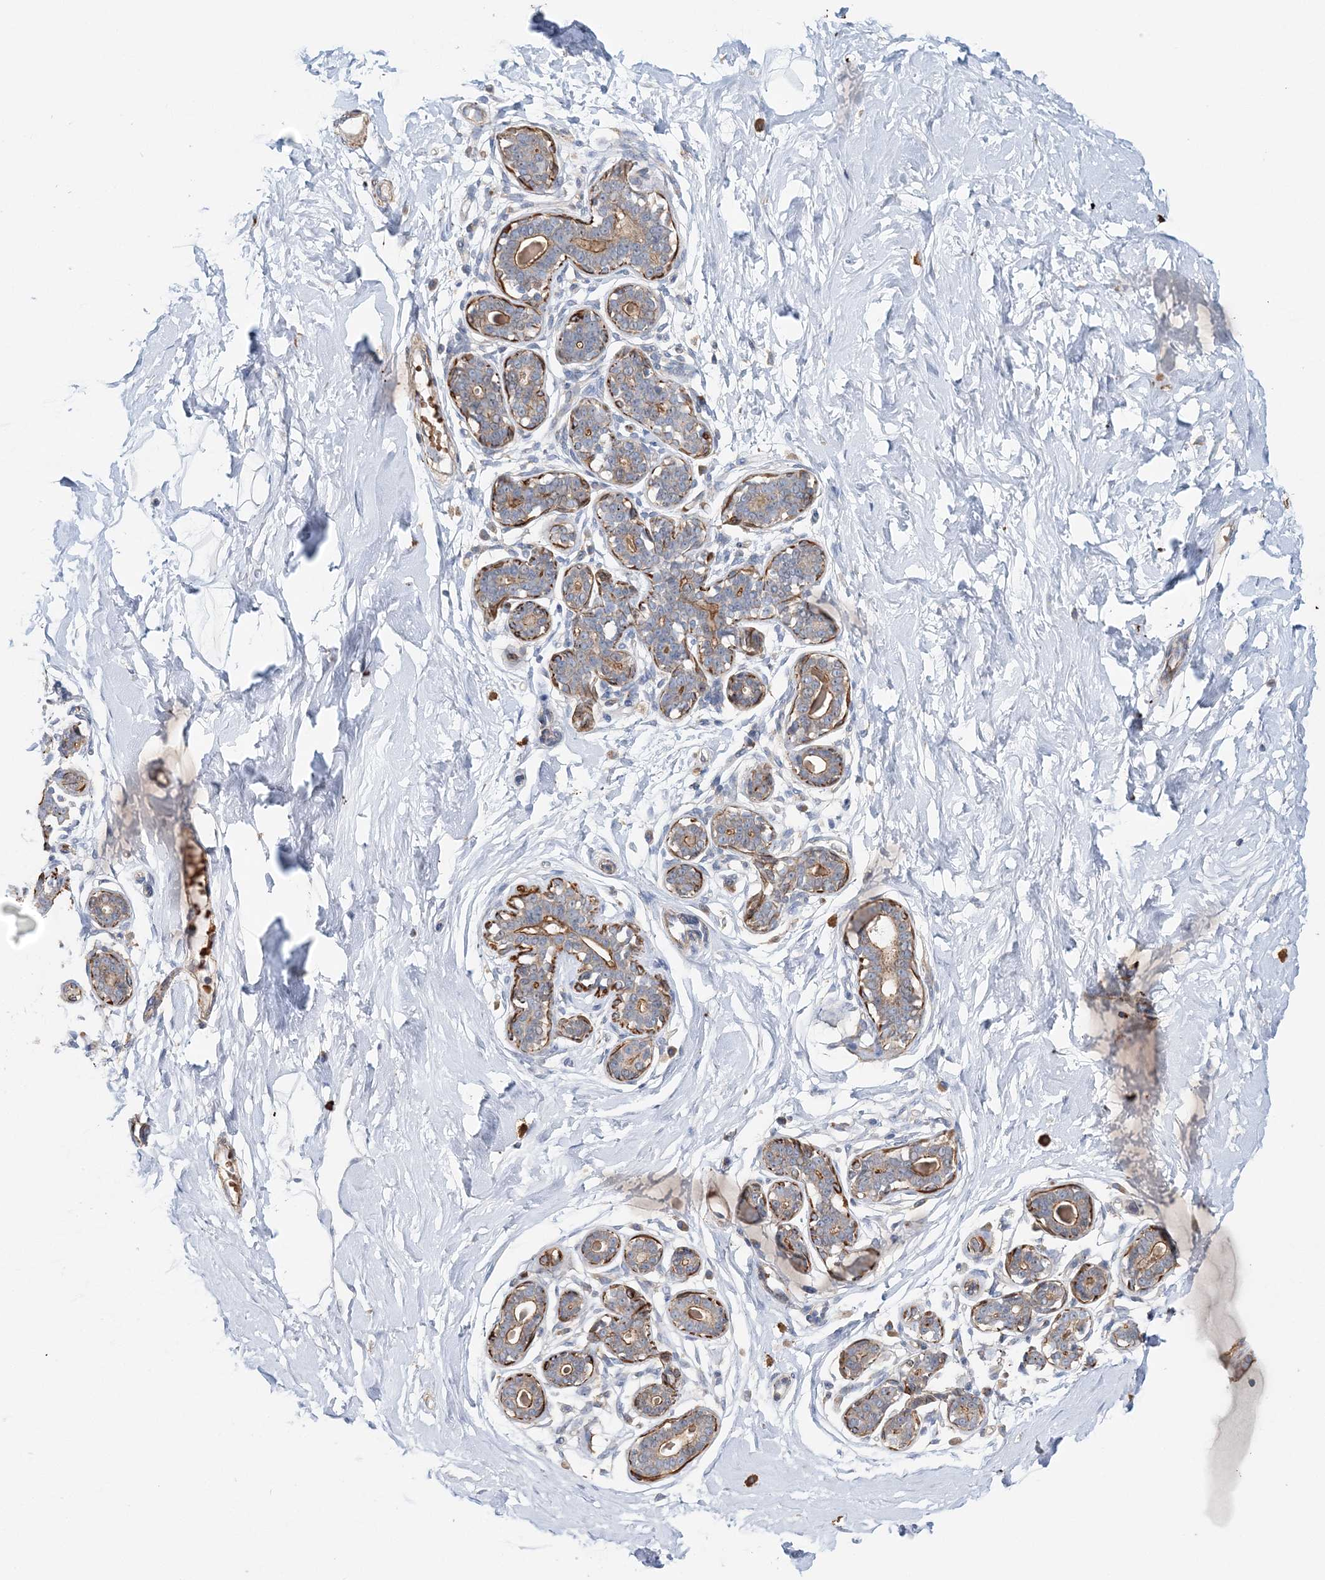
{"staining": {"intensity": "negative", "quantity": "none", "location": "none"}, "tissue": "breast", "cell_type": "Adipocytes", "image_type": "normal", "snomed": [{"axis": "morphology", "description": "Normal tissue, NOS"}, {"axis": "morphology", "description": "Adenoma, NOS"}, {"axis": "topography", "description": "Breast"}], "caption": "This is a photomicrograph of immunohistochemistry staining of benign breast, which shows no expression in adipocytes. (DAB (3,3'-diaminobenzidine) immunohistochemistry (IHC), high magnification).", "gene": "TTI1", "patient": {"sex": "female", "age": 23}}